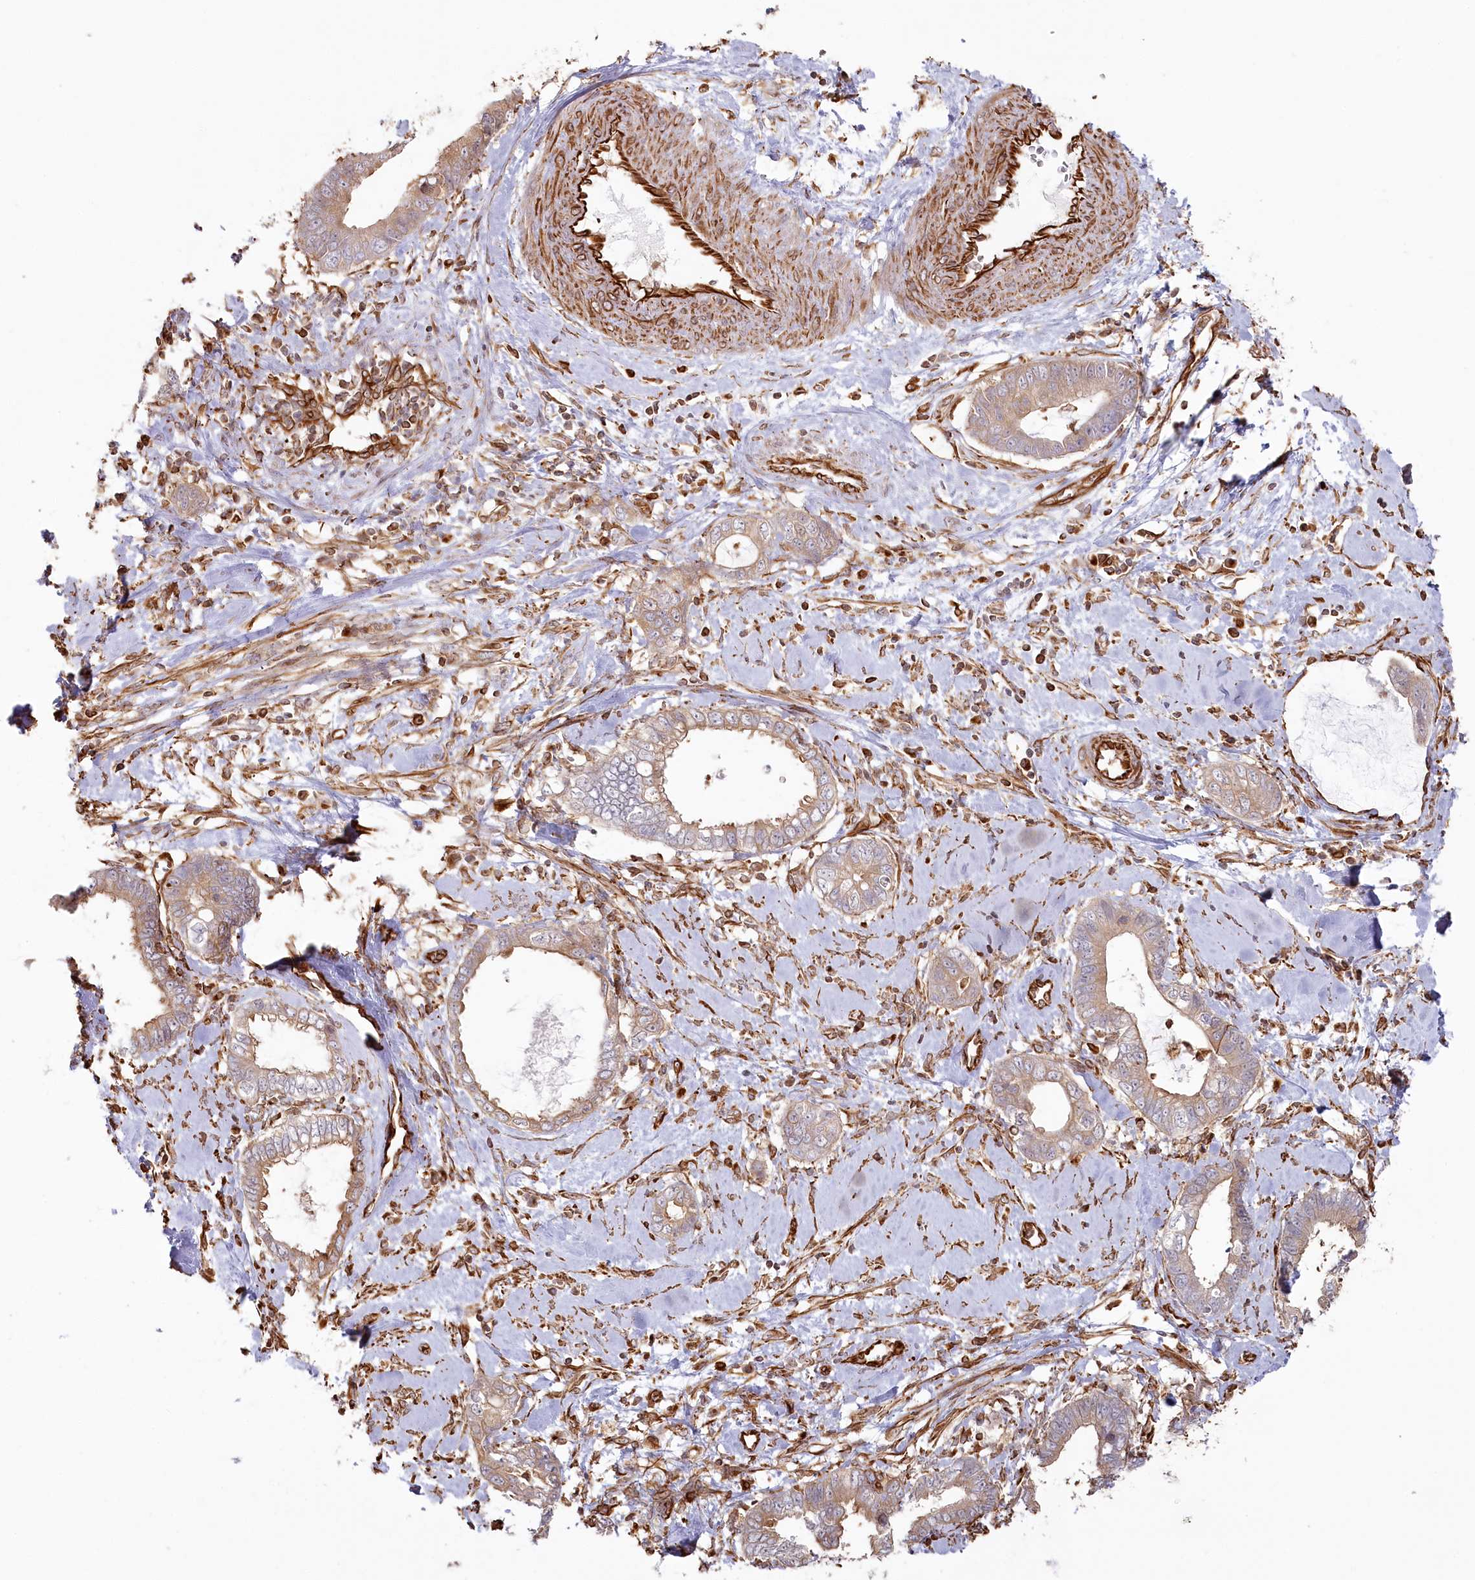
{"staining": {"intensity": "weak", "quantity": "25%-75%", "location": "cytoplasmic/membranous"}, "tissue": "cervical cancer", "cell_type": "Tumor cells", "image_type": "cancer", "snomed": [{"axis": "morphology", "description": "Adenocarcinoma, NOS"}, {"axis": "topography", "description": "Cervix"}], "caption": "A high-resolution histopathology image shows immunohistochemistry (IHC) staining of cervical cancer, which exhibits weak cytoplasmic/membranous expression in approximately 25%-75% of tumor cells.", "gene": "TTC1", "patient": {"sex": "female", "age": 44}}